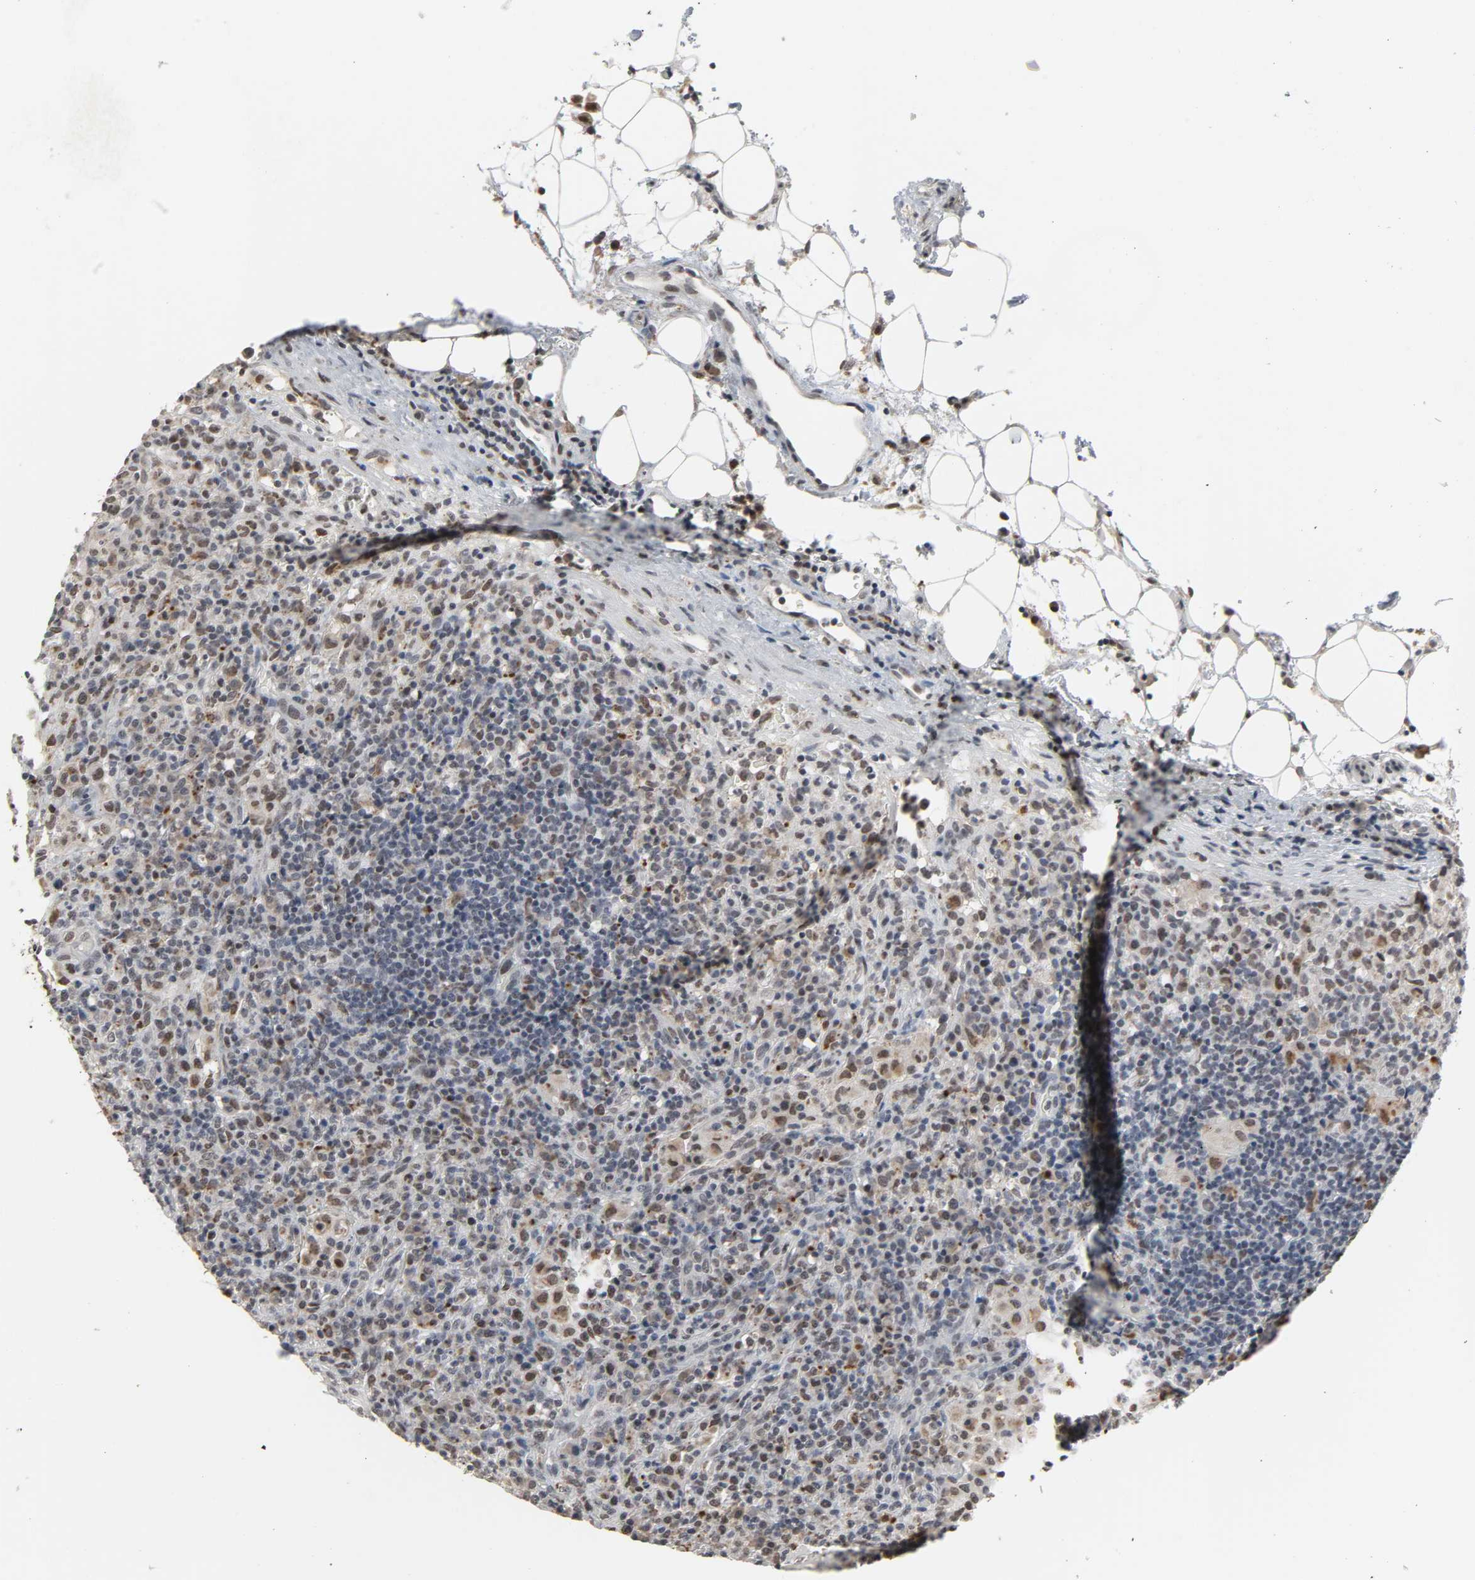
{"staining": {"intensity": "weak", "quantity": "25%-75%", "location": "nuclear"}, "tissue": "lymphoma", "cell_type": "Tumor cells", "image_type": "cancer", "snomed": [{"axis": "morphology", "description": "Hodgkin's disease, NOS"}, {"axis": "topography", "description": "Lymph node"}], "caption": "Immunohistochemistry (IHC) staining of Hodgkin's disease, which shows low levels of weak nuclear positivity in approximately 25%-75% of tumor cells indicating weak nuclear protein expression. The staining was performed using DAB (brown) for protein detection and nuclei were counterstained in hematoxylin (blue).", "gene": "DAZAP1", "patient": {"sex": "male", "age": 65}}